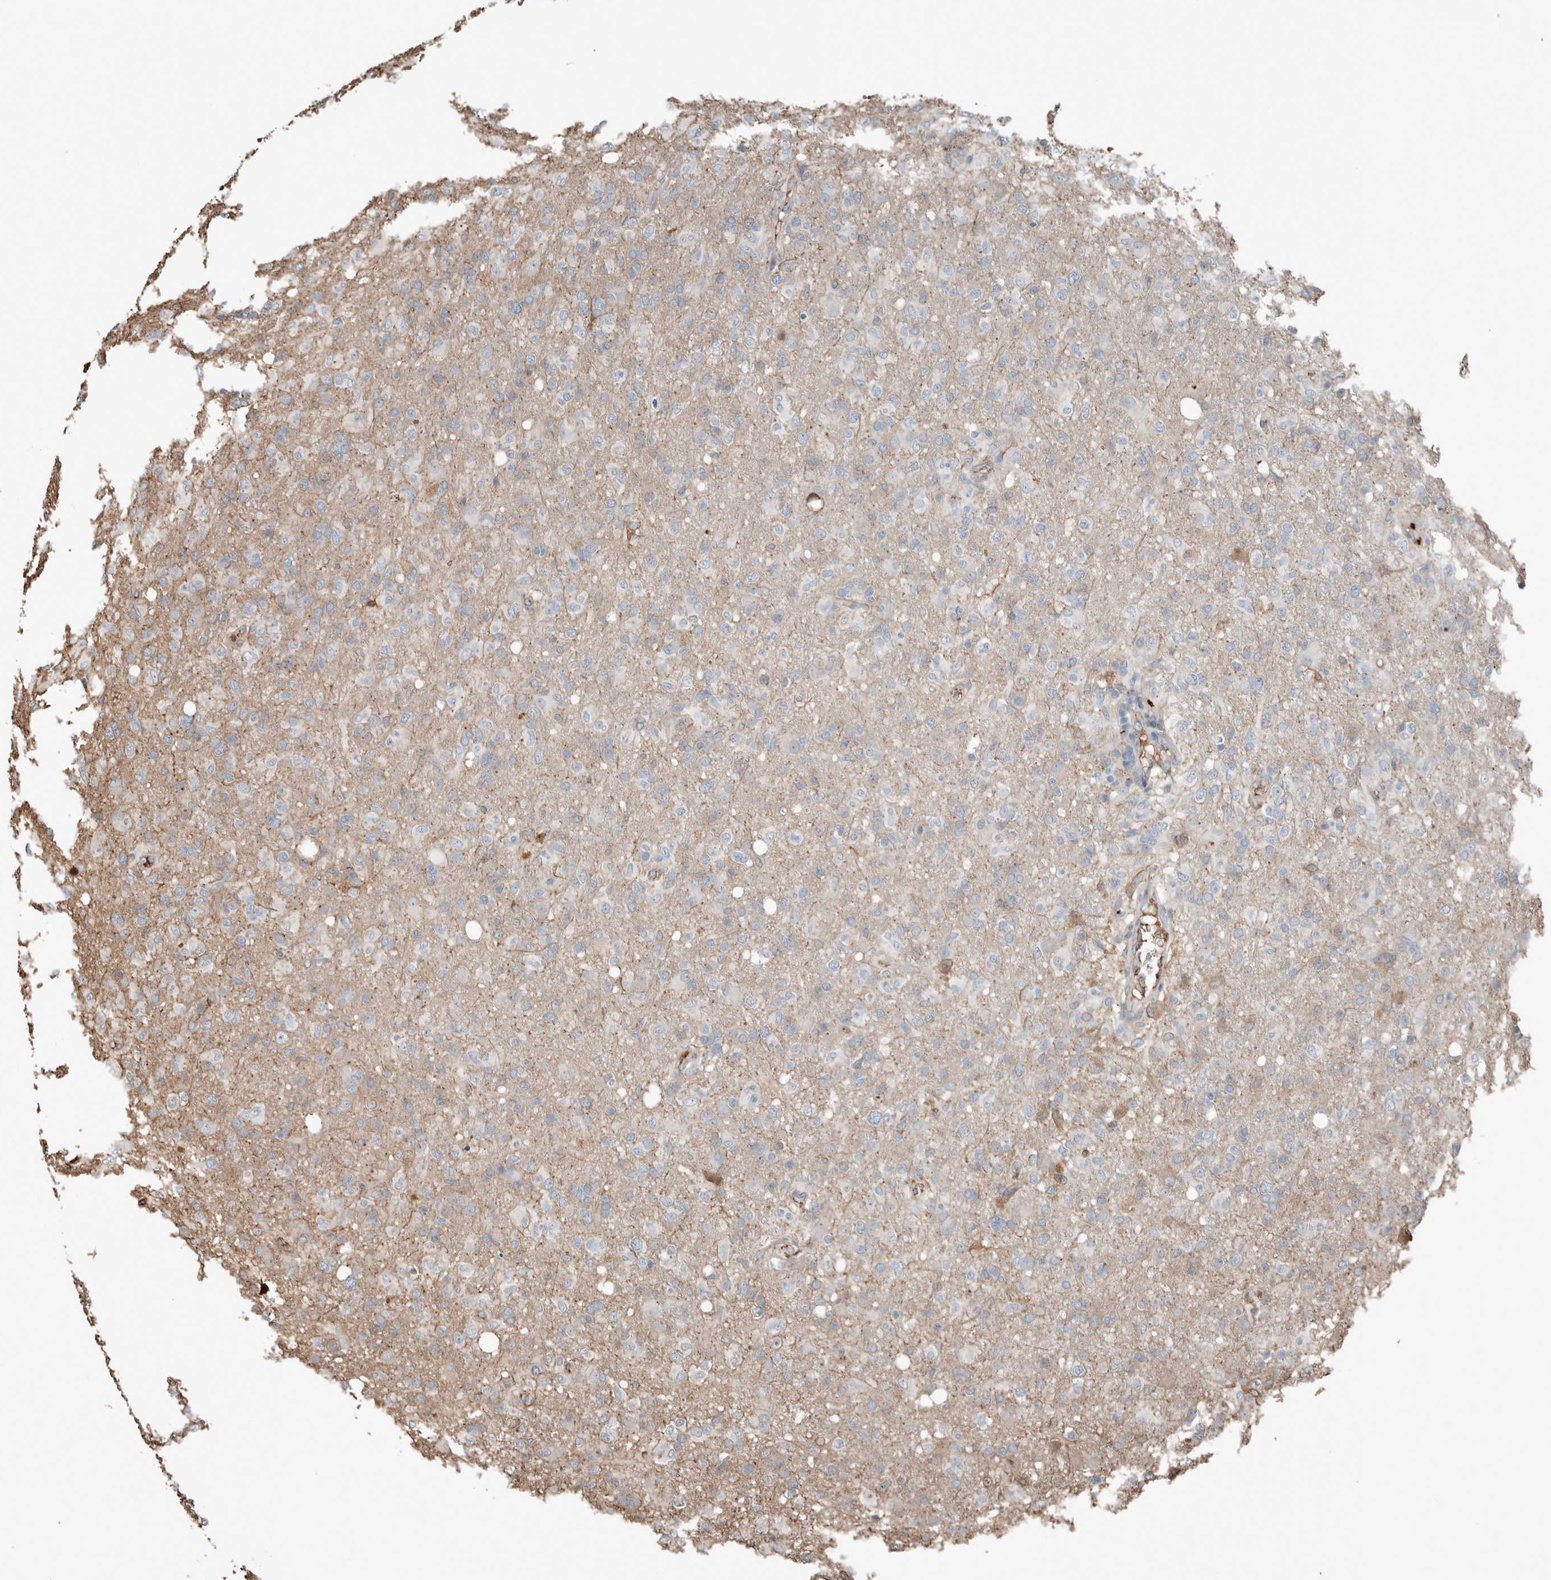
{"staining": {"intensity": "weak", "quantity": "<25%", "location": "cytoplasmic/membranous"}, "tissue": "glioma", "cell_type": "Tumor cells", "image_type": "cancer", "snomed": [{"axis": "morphology", "description": "Glioma, malignant, High grade"}, {"axis": "topography", "description": "Brain"}], "caption": "This is an immunohistochemistry (IHC) photomicrograph of glioma. There is no expression in tumor cells.", "gene": "USP34", "patient": {"sex": "female", "age": 57}}